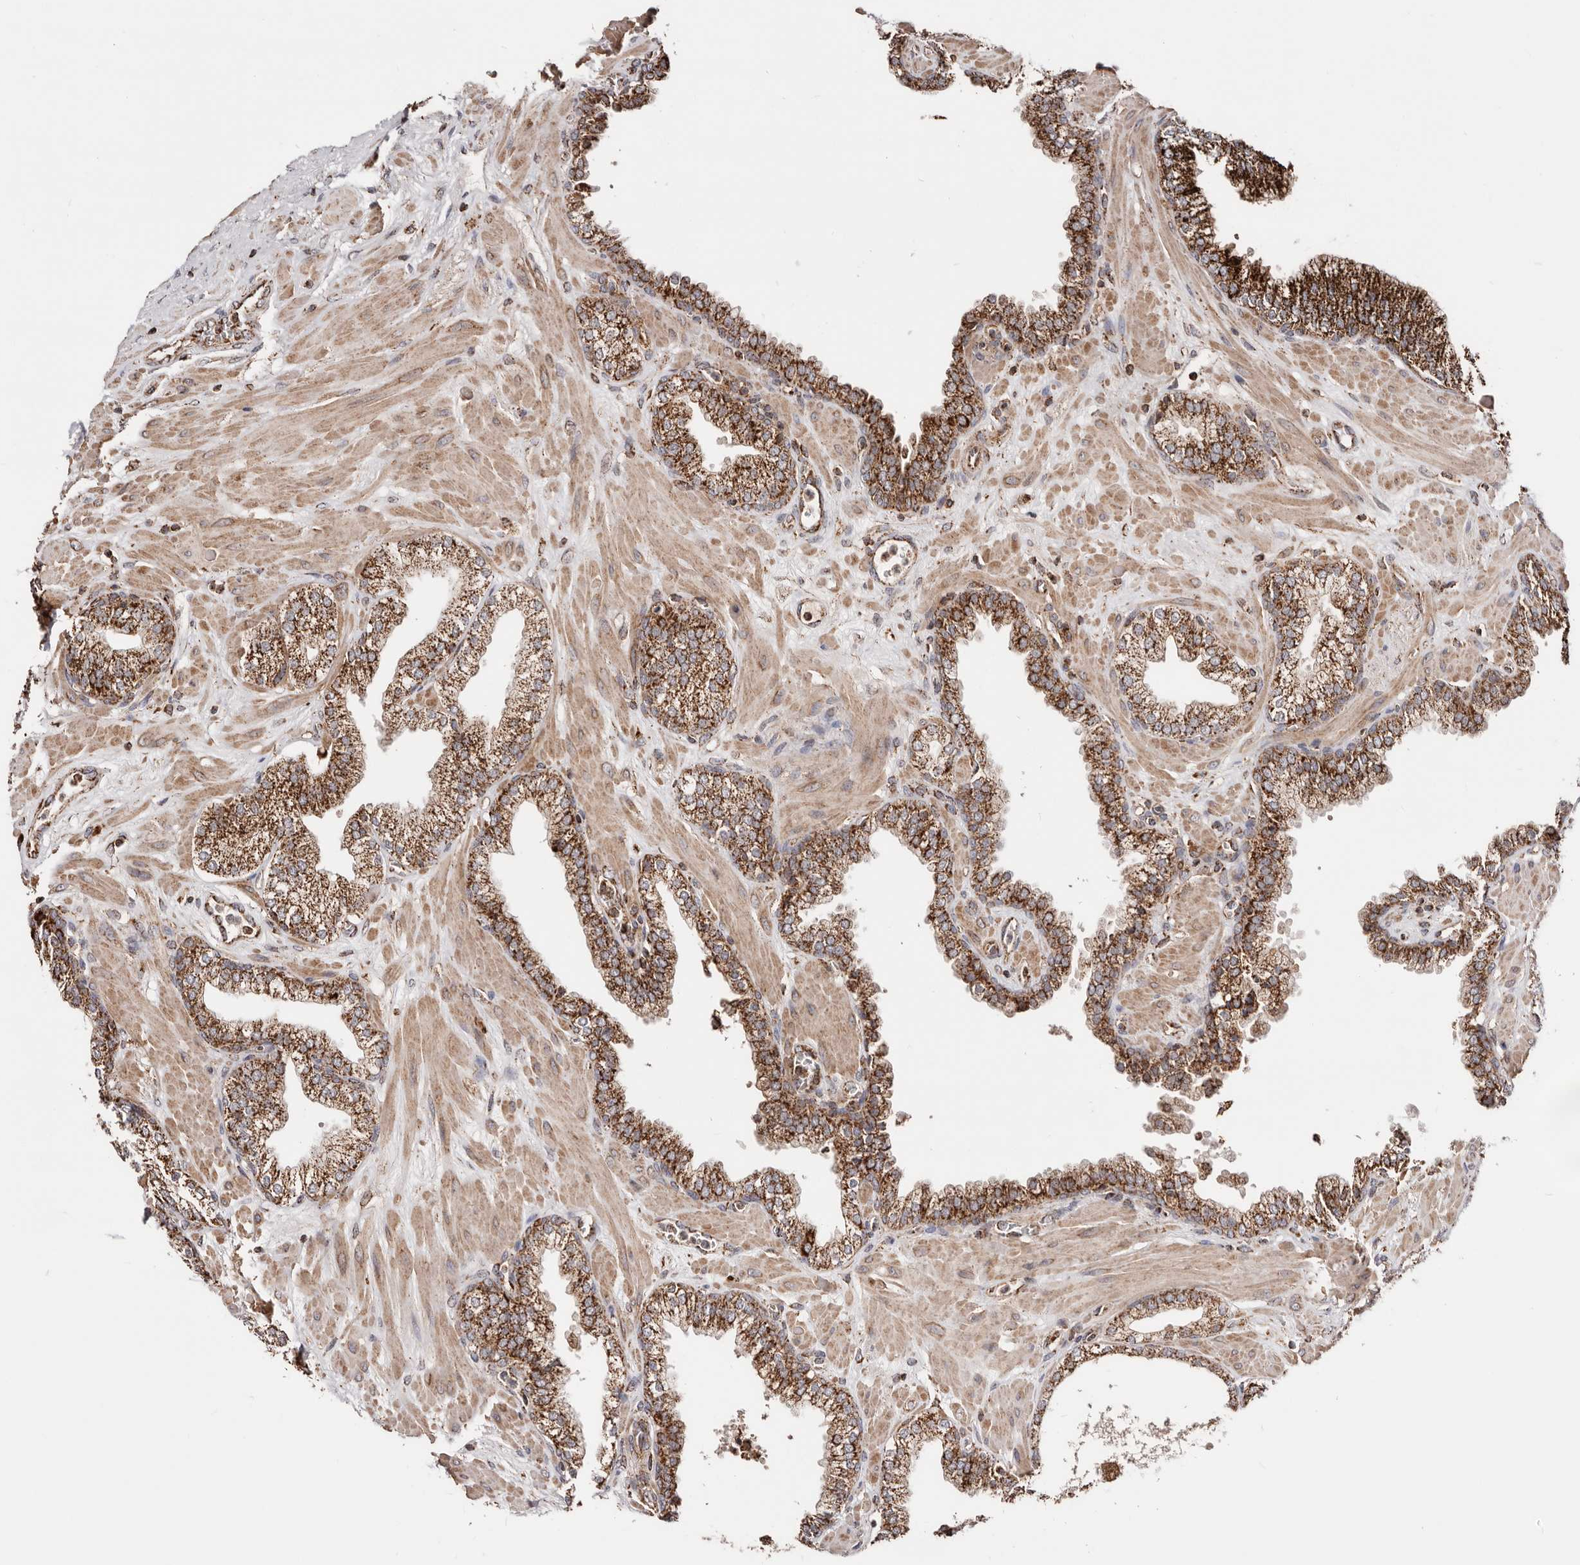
{"staining": {"intensity": "strong", "quantity": ">75%", "location": "cytoplasmic/membranous"}, "tissue": "prostate", "cell_type": "Glandular cells", "image_type": "normal", "snomed": [{"axis": "morphology", "description": "Normal tissue, NOS"}, {"axis": "morphology", "description": "Urothelial carcinoma, Low grade"}, {"axis": "topography", "description": "Urinary bladder"}, {"axis": "topography", "description": "Prostate"}], "caption": "This is a micrograph of immunohistochemistry (IHC) staining of unremarkable prostate, which shows strong positivity in the cytoplasmic/membranous of glandular cells.", "gene": "PRKACB", "patient": {"sex": "male", "age": 60}}